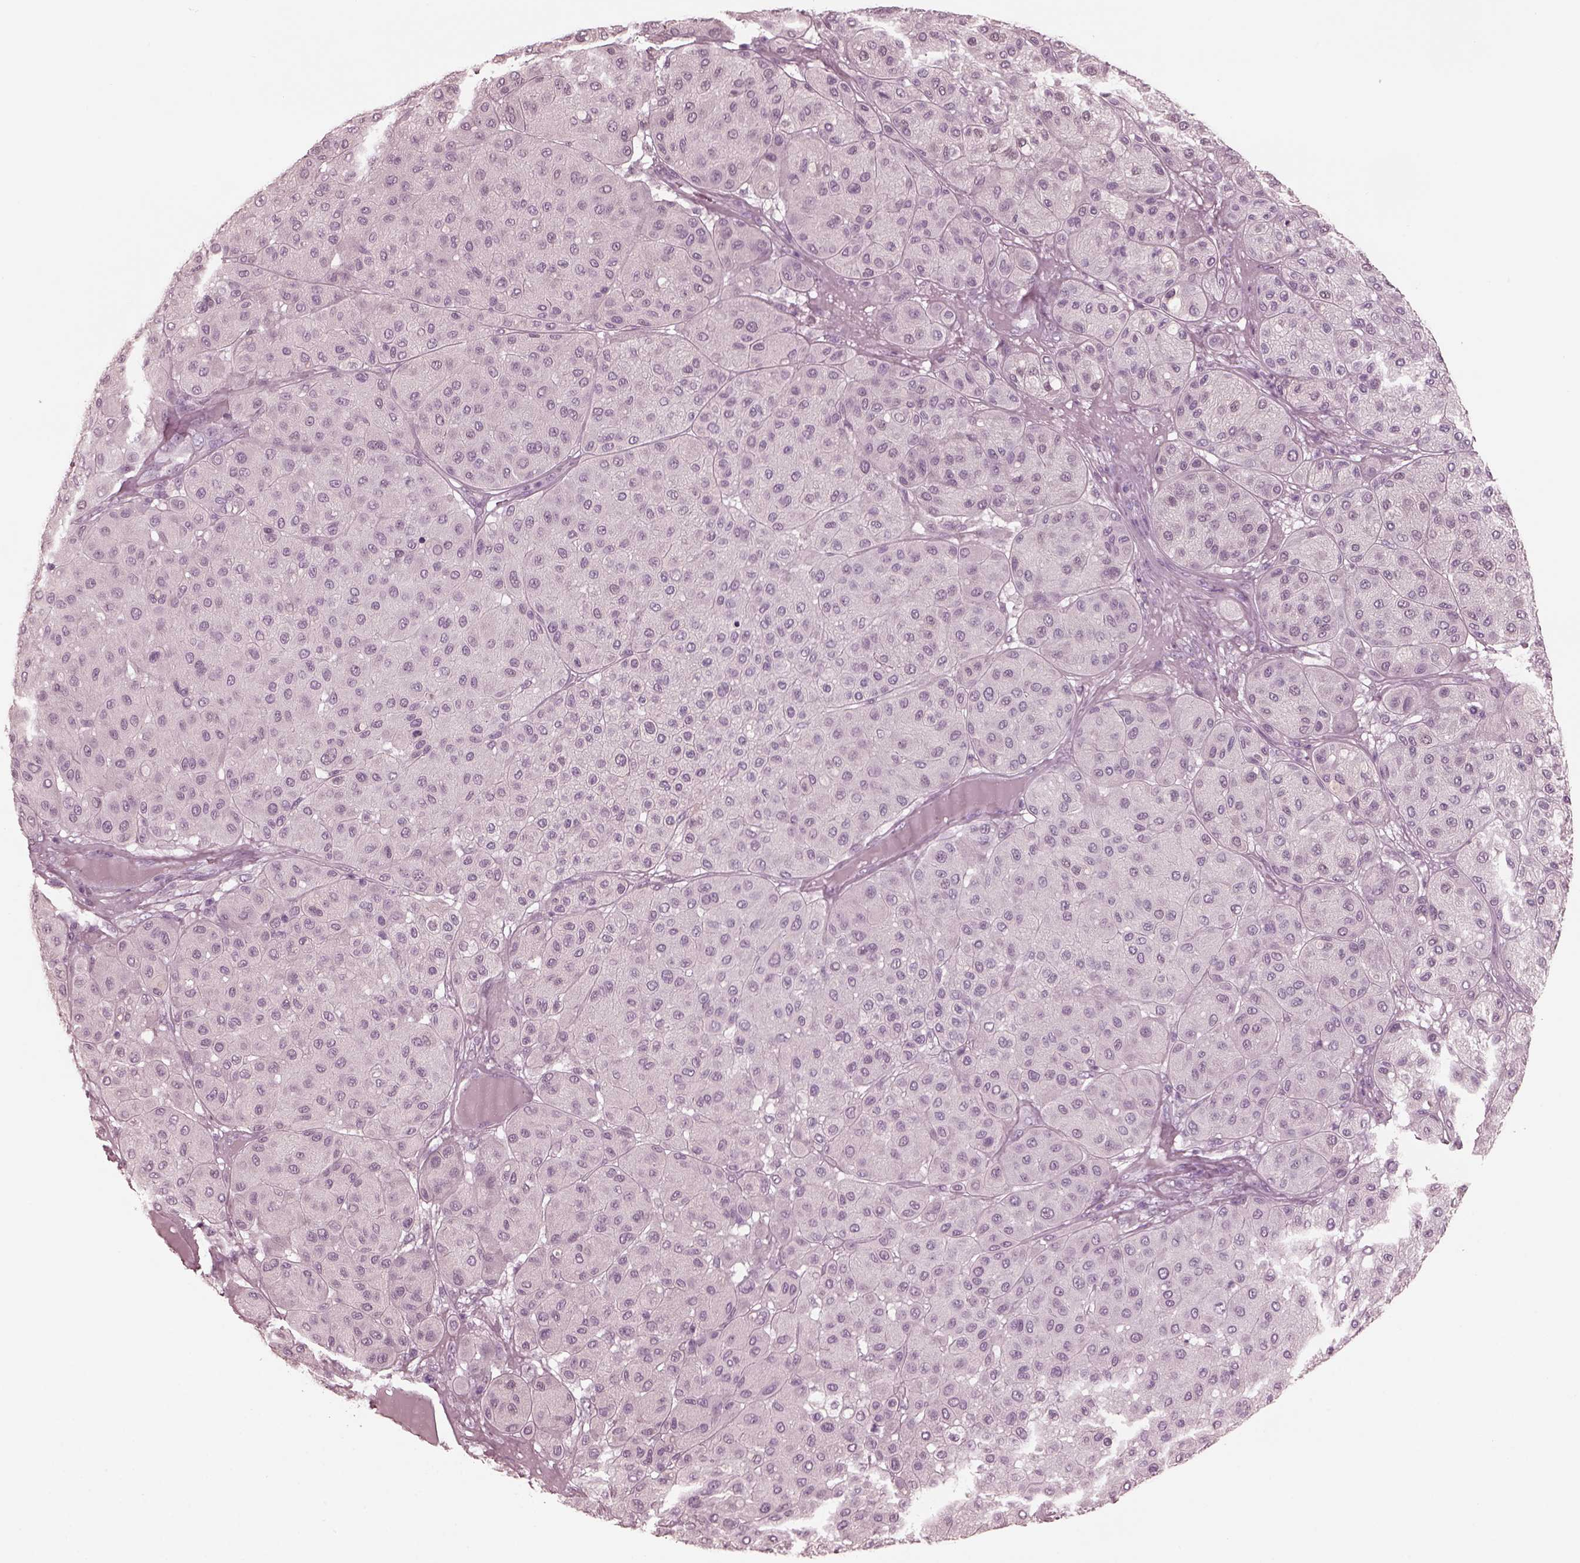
{"staining": {"intensity": "negative", "quantity": "none", "location": "none"}, "tissue": "melanoma", "cell_type": "Tumor cells", "image_type": "cancer", "snomed": [{"axis": "morphology", "description": "Malignant melanoma, Metastatic site"}, {"axis": "topography", "description": "Smooth muscle"}], "caption": "Immunohistochemistry (IHC) photomicrograph of human malignant melanoma (metastatic site) stained for a protein (brown), which displays no staining in tumor cells. The staining was performed using DAB (3,3'-diaminobenzidine) to visualize the protein expression in brown, while the nuclei were stained in blue with hematoxylin (Magnification: 20x).", "gene": "GRM6", "patient": {"sex": "male", "age": 41}}